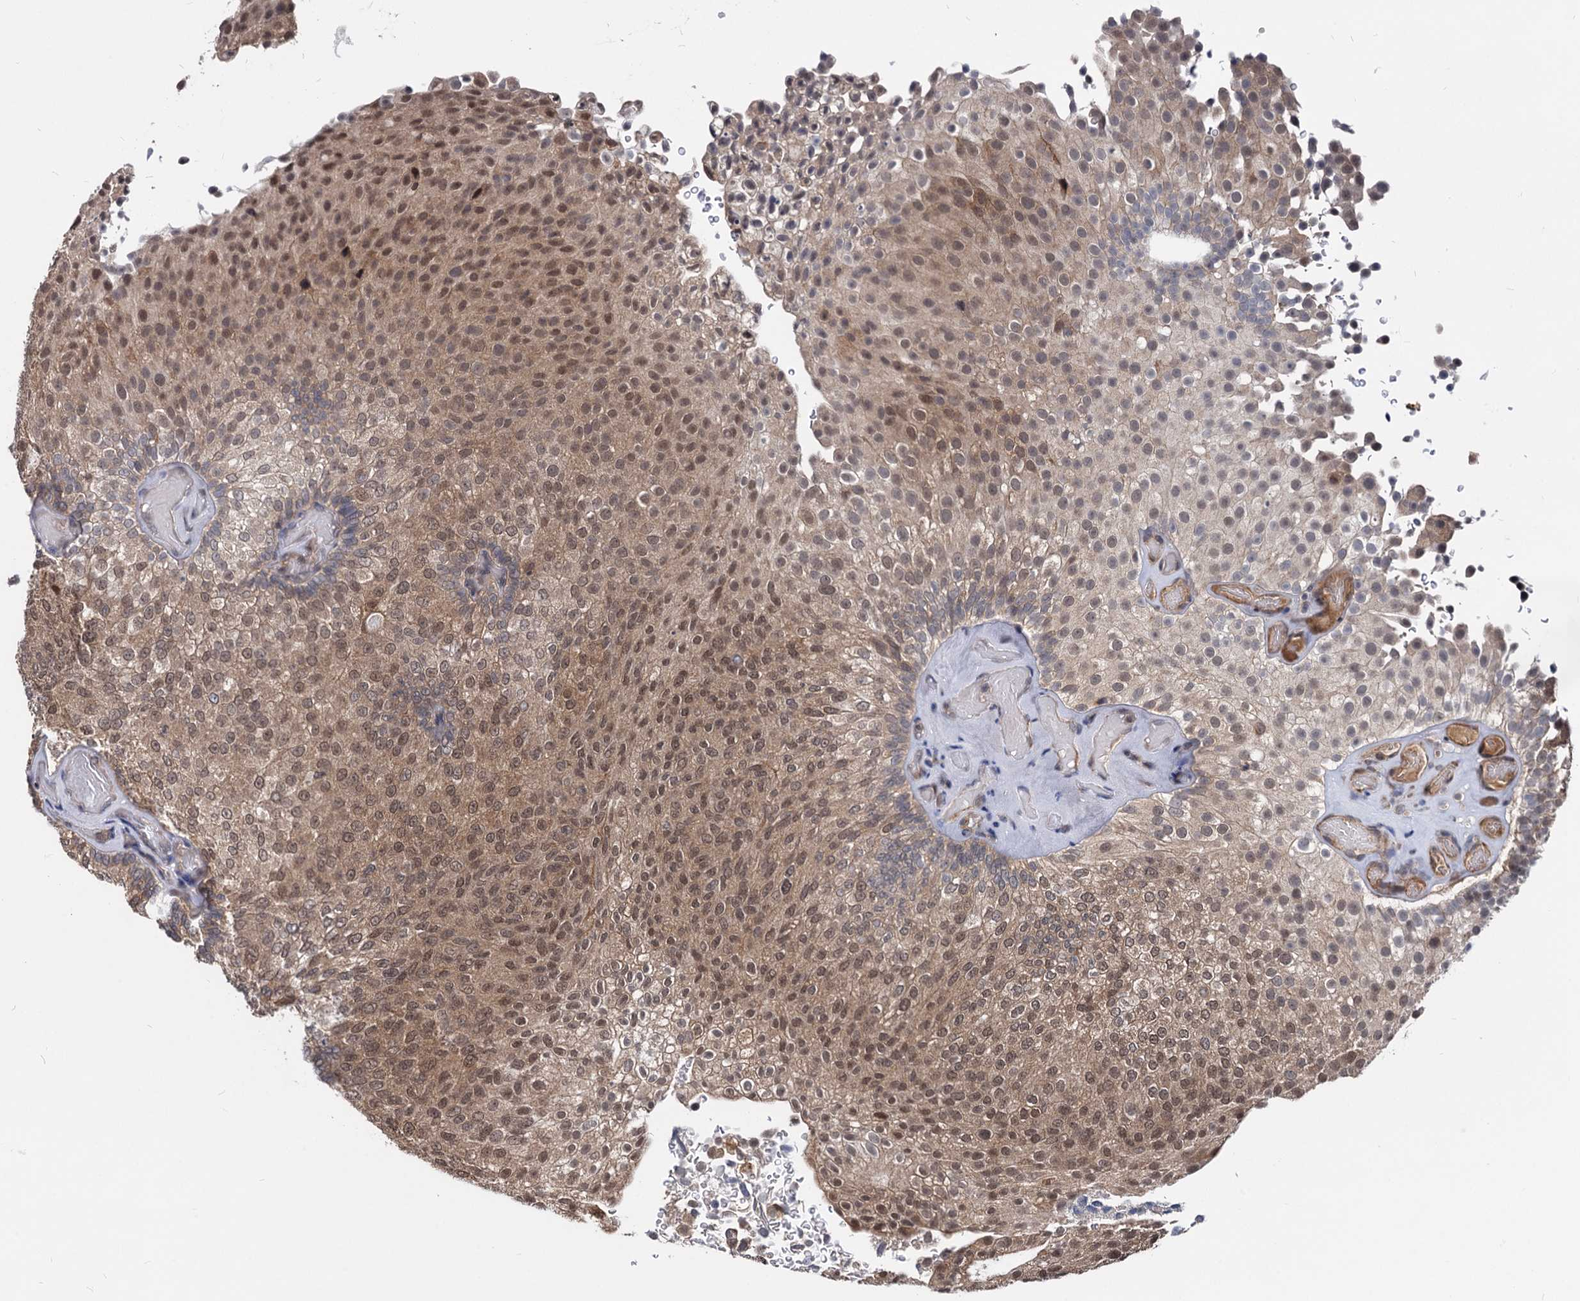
{"staining": {"intensity": "moderate", "quantity": ">75%", "location": "cytoplasmic/membranous,nuclear"}, "tissue": "urothelial cancer", "cell_type": "Tumor cells", "image_type": "cancer", "snomed": [{"axis": "morphology", "description": "Urothelial carcinoma, Low grade"}, {"axis": "topography", "description": "Urinary bladder"}], "caption": "Immunohistochemistry (IHC) of low-grade urothelial carcinoma reveals medium levels of moderate cytoplasmic/membranous and nuclear expression in about >75% of tumor cells.", "gene": "PSMD4", "patient": {"sex": "male", "age": 78}}